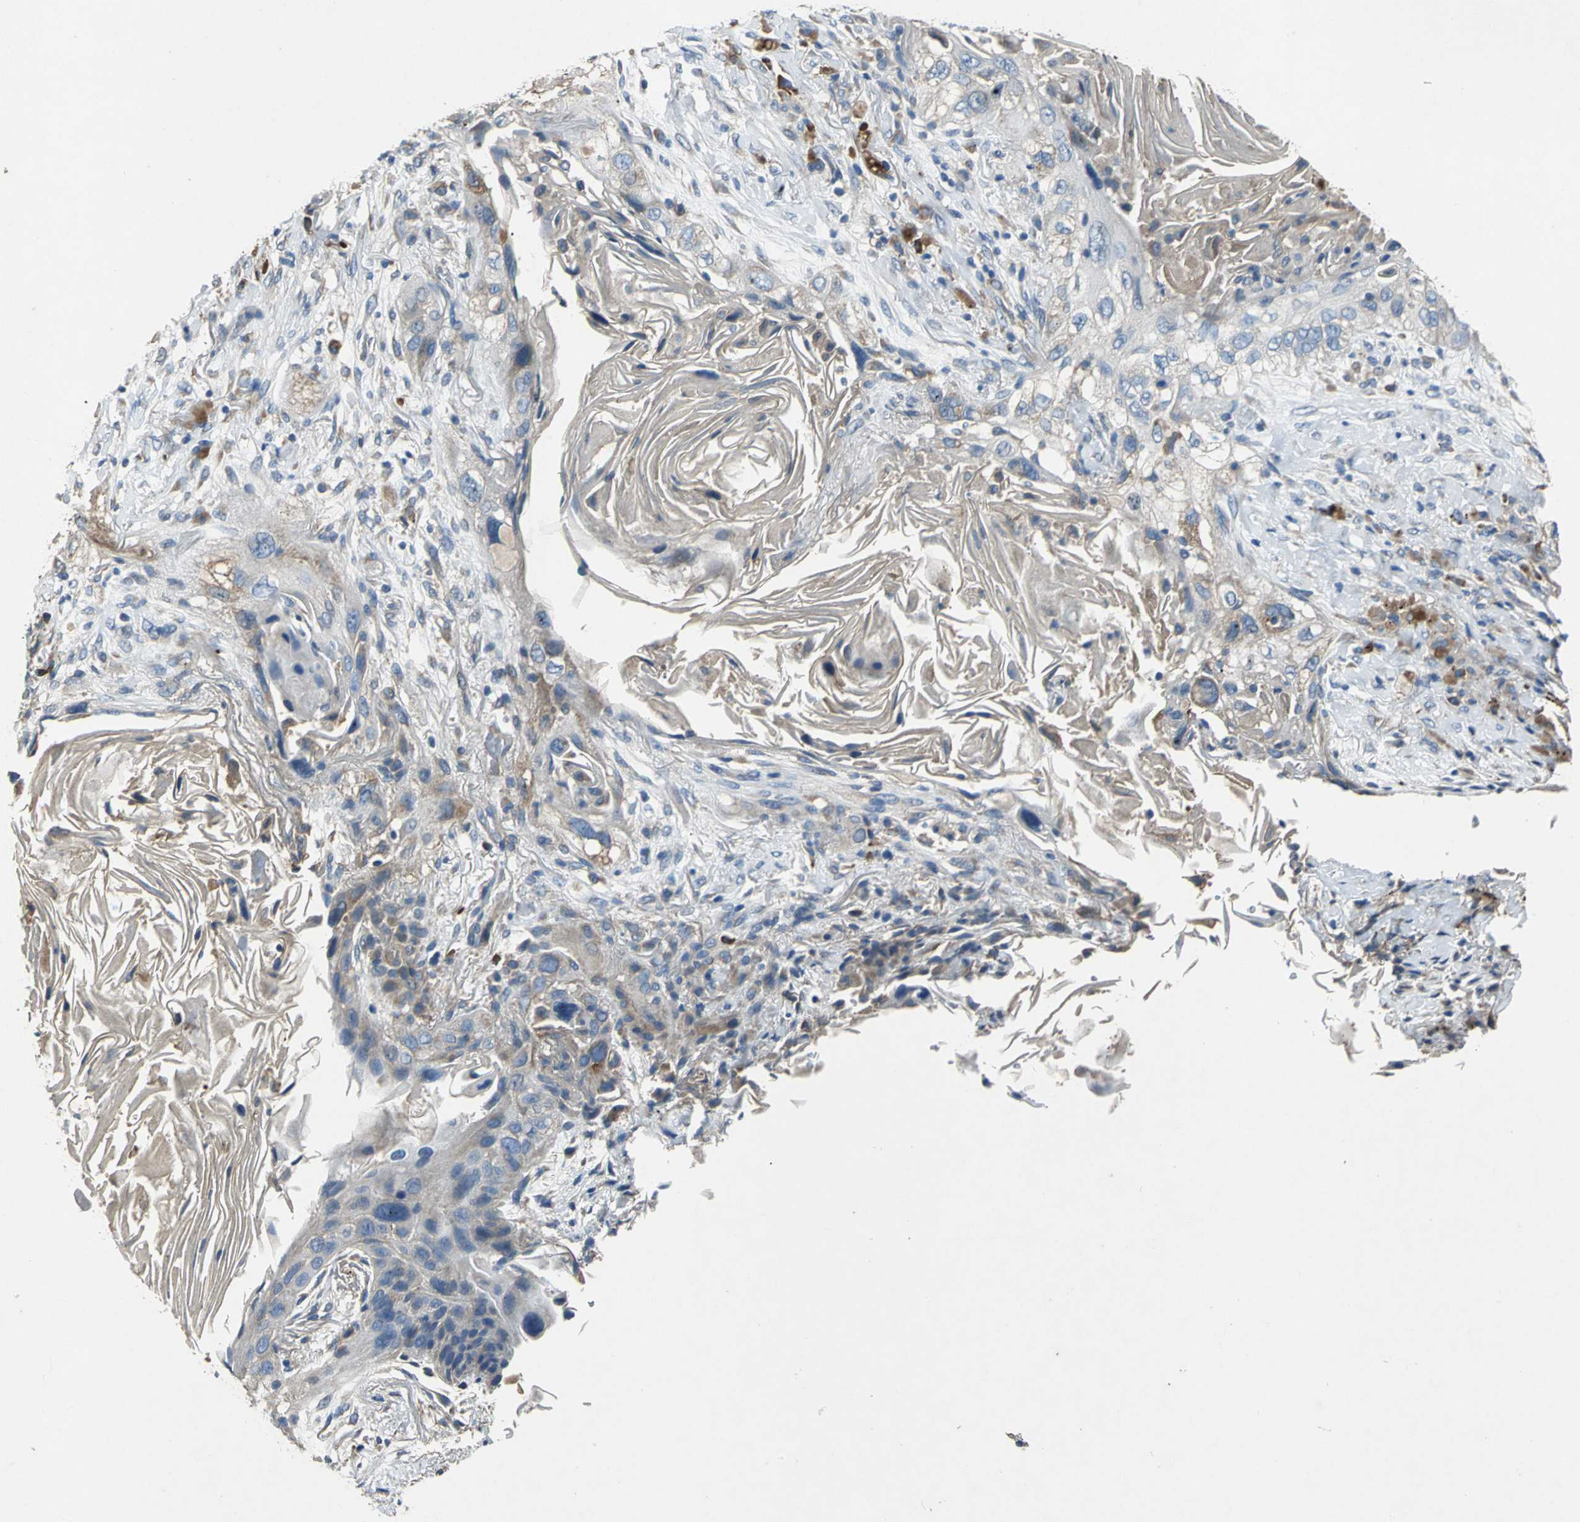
{"staining": {"intensity": "weak", "quantity": "25%-75%", "location": "cytoplasmic/membranous"}, "tissue": "lung cancer", "cell_type": "Tumor cells", "image_type": "cancer", "snomed": [{"axis": "morphology", "description": "Squamous cell carcinoma, NOS"}, {"axis": "topography", "description": "Lung"}], "caption": "Squamous cell carcinoma (lung) stained with immunohistochemistry (IHC) displays weak cytoplasmic/membranous positivity in about 25%-75% of tumor cells. Using DAB (brown) and hematoxylin (blue) stains, captured at high magnification using brightfield microscopy.", "gene": "HEPH", "patient": {"sex": "female", "age": 67}}